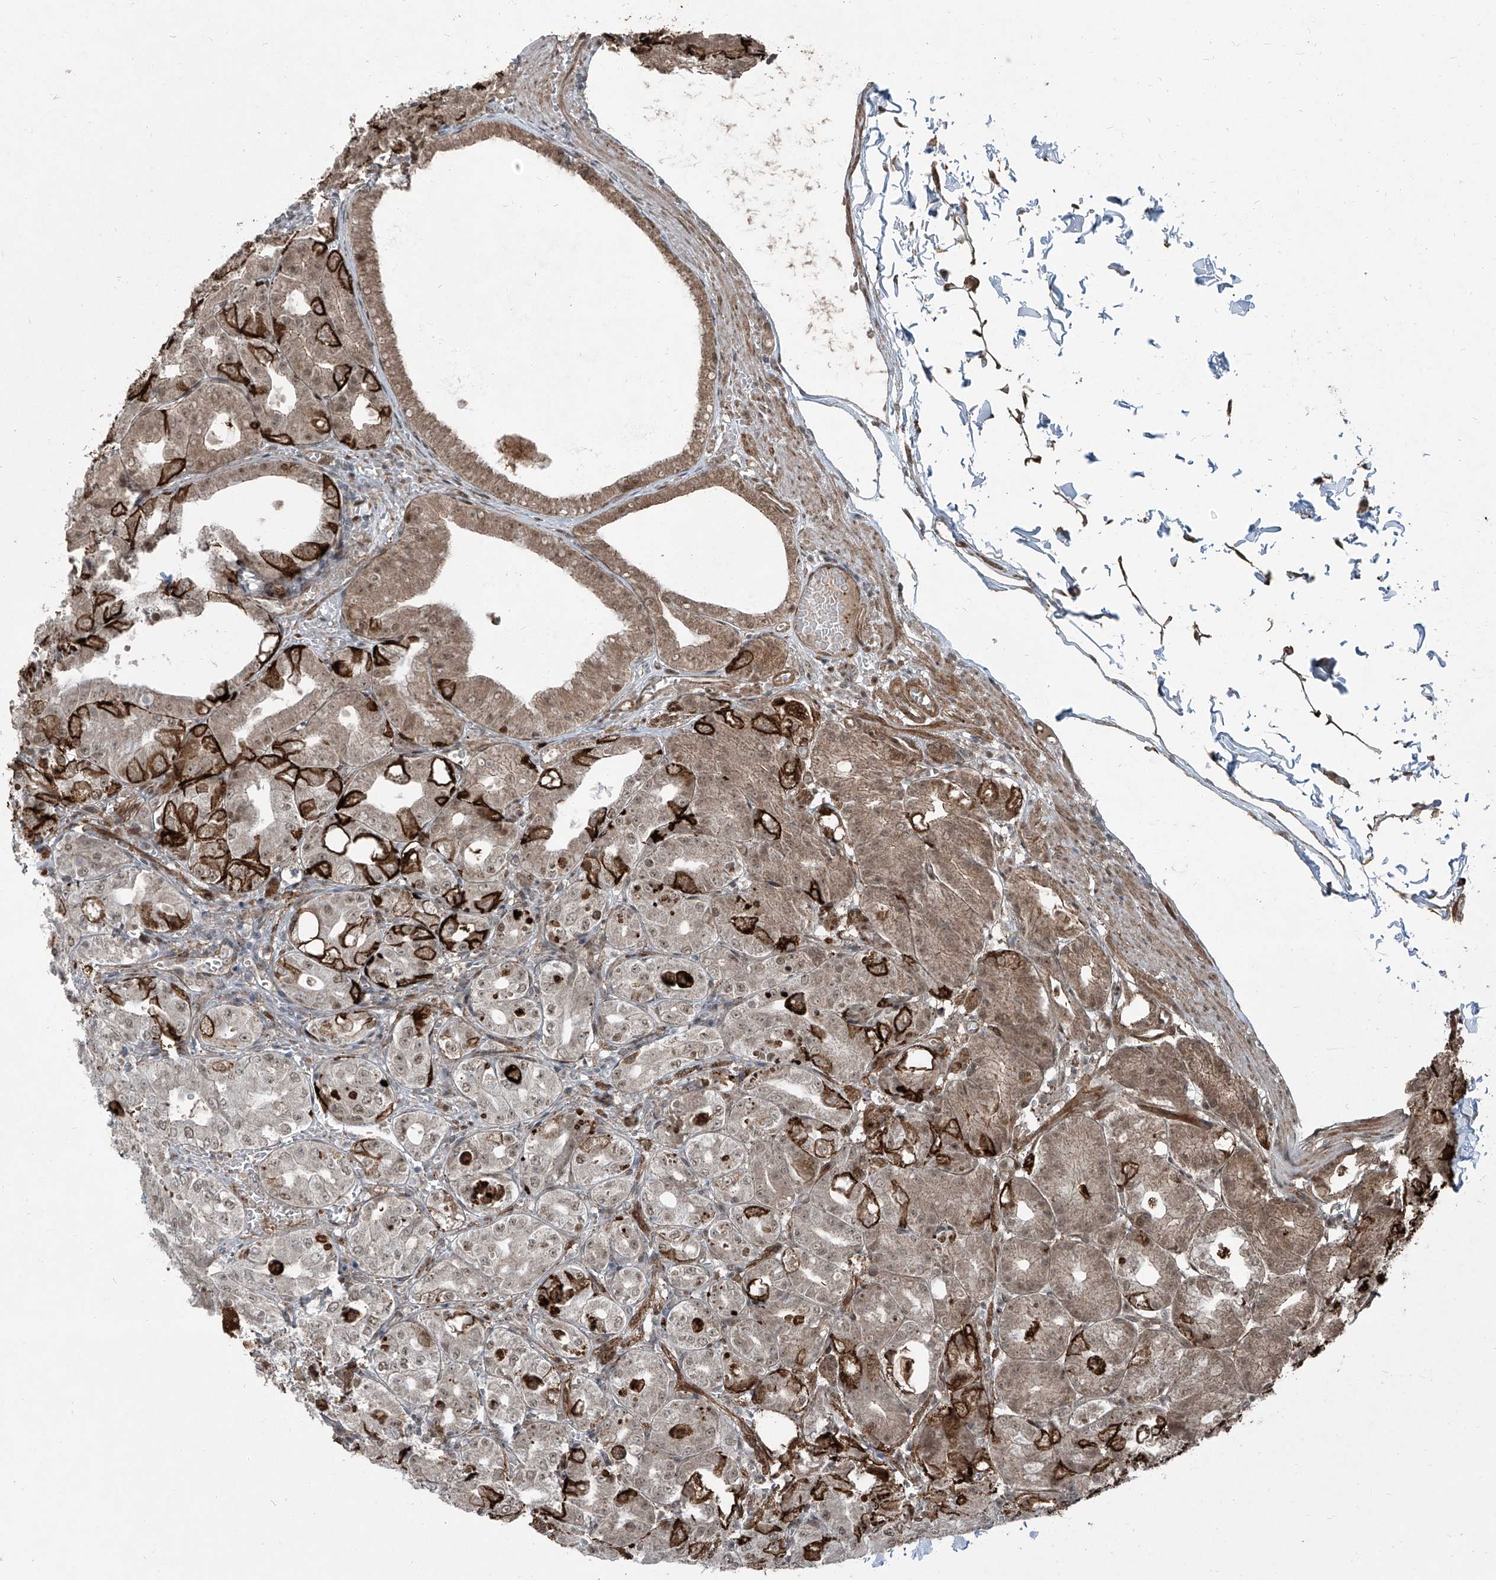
{"staining": {"intensity": "strong", "quantity": ">75%", "location": "cytoplasmic/membranous,nuclear"}, "tissue": "stomach", "cell_type": "Glandular cells", "image_type": "normal", "snomed": [{"axis": "morphology", "description": "Normal tissue, NOS"}, {"axis": "topography", "description": "Stomach, lower"}], "caption": "A high-resolution photomicrograph shows IHC staining of unremarkable stomach, which reveals strong cytoplasmic/membranous,nuclear positivity in approximately >75% of glandular cells.", "gene": "ZNF570", "patient": {"sex": "male", "age": 71}}